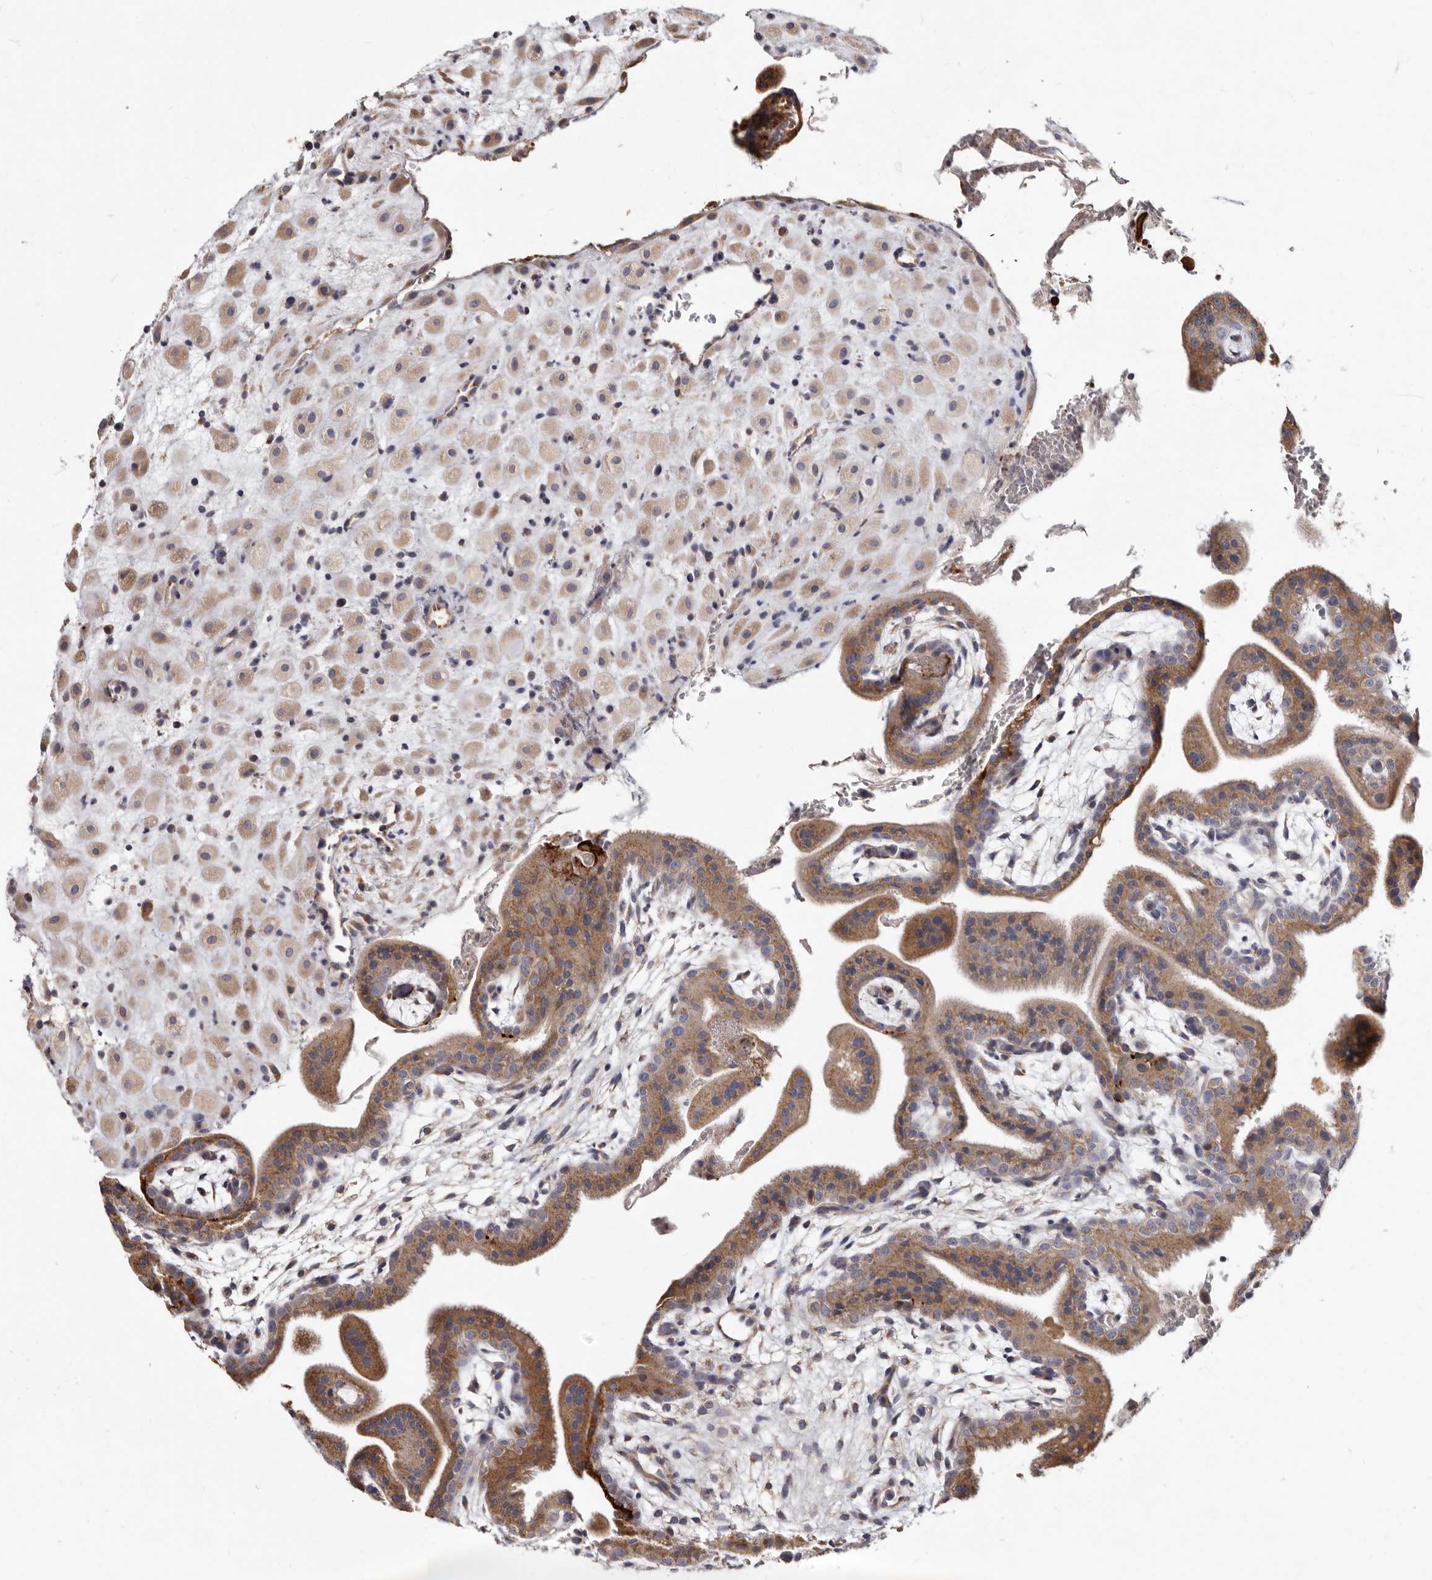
{"staining": {"intensity": "moderate", "quantity": ">75%", "location": "cytoplasmic/membranous"}, "tissue": "placenta", "cell_type": "Decidual cells", "image_type": "normal", "snomed": [{"axis": "morphology", "description": "Normal tissue, NOS"}, {"axis": "topography", "description": "Placenta"}], "caption": "Protein staining of unremarkable placenta displays moderate cytoplasmic/membranous staining in approximately >75% of decidual cells. The staining is performed using DAB brown chromogen to label protein expression. The nuclei are counter-stained blue using hematoxylin.", "gene": "ASIC5", "patient": {"sex": "female", "age": 35}}